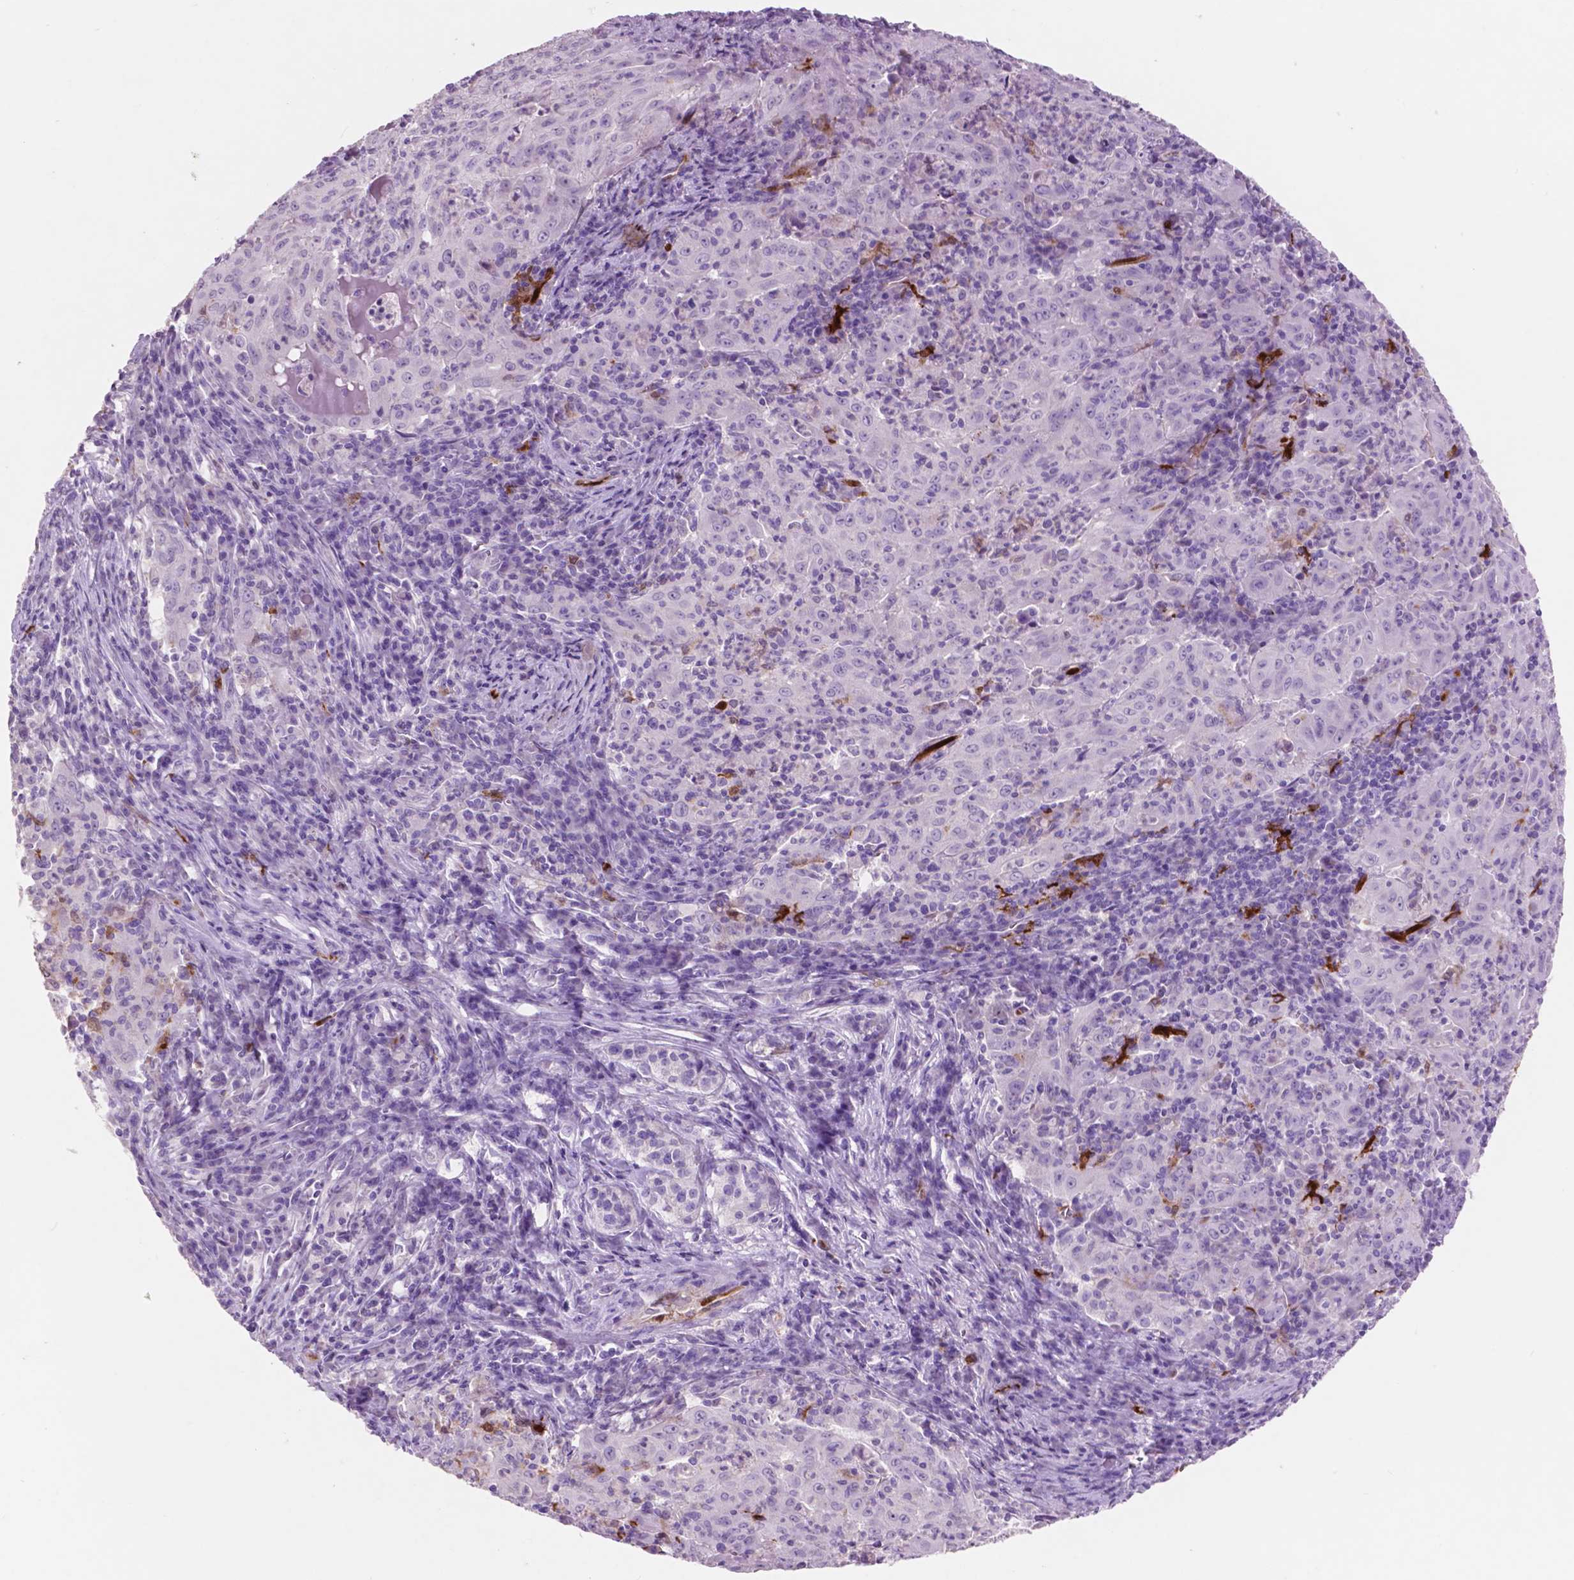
{"staining": {"intensity": "negative", "quantity": "none", "location": "none"}, "tissue": "pancreatic cancer", "cell_type": "Tumor cells", "image_type": "cancer", "snomed": [{"axis": "morphology", "description": "Adenocarcinoma, NOS"}, {"axis": "topography", "description": "Pancreas"}], "caption": "There is no significant positivity in tumor cells of pancreatic adenocarcinoma.", "gene": "IDO1", "patient": {"sex": "male", "age": 63}}